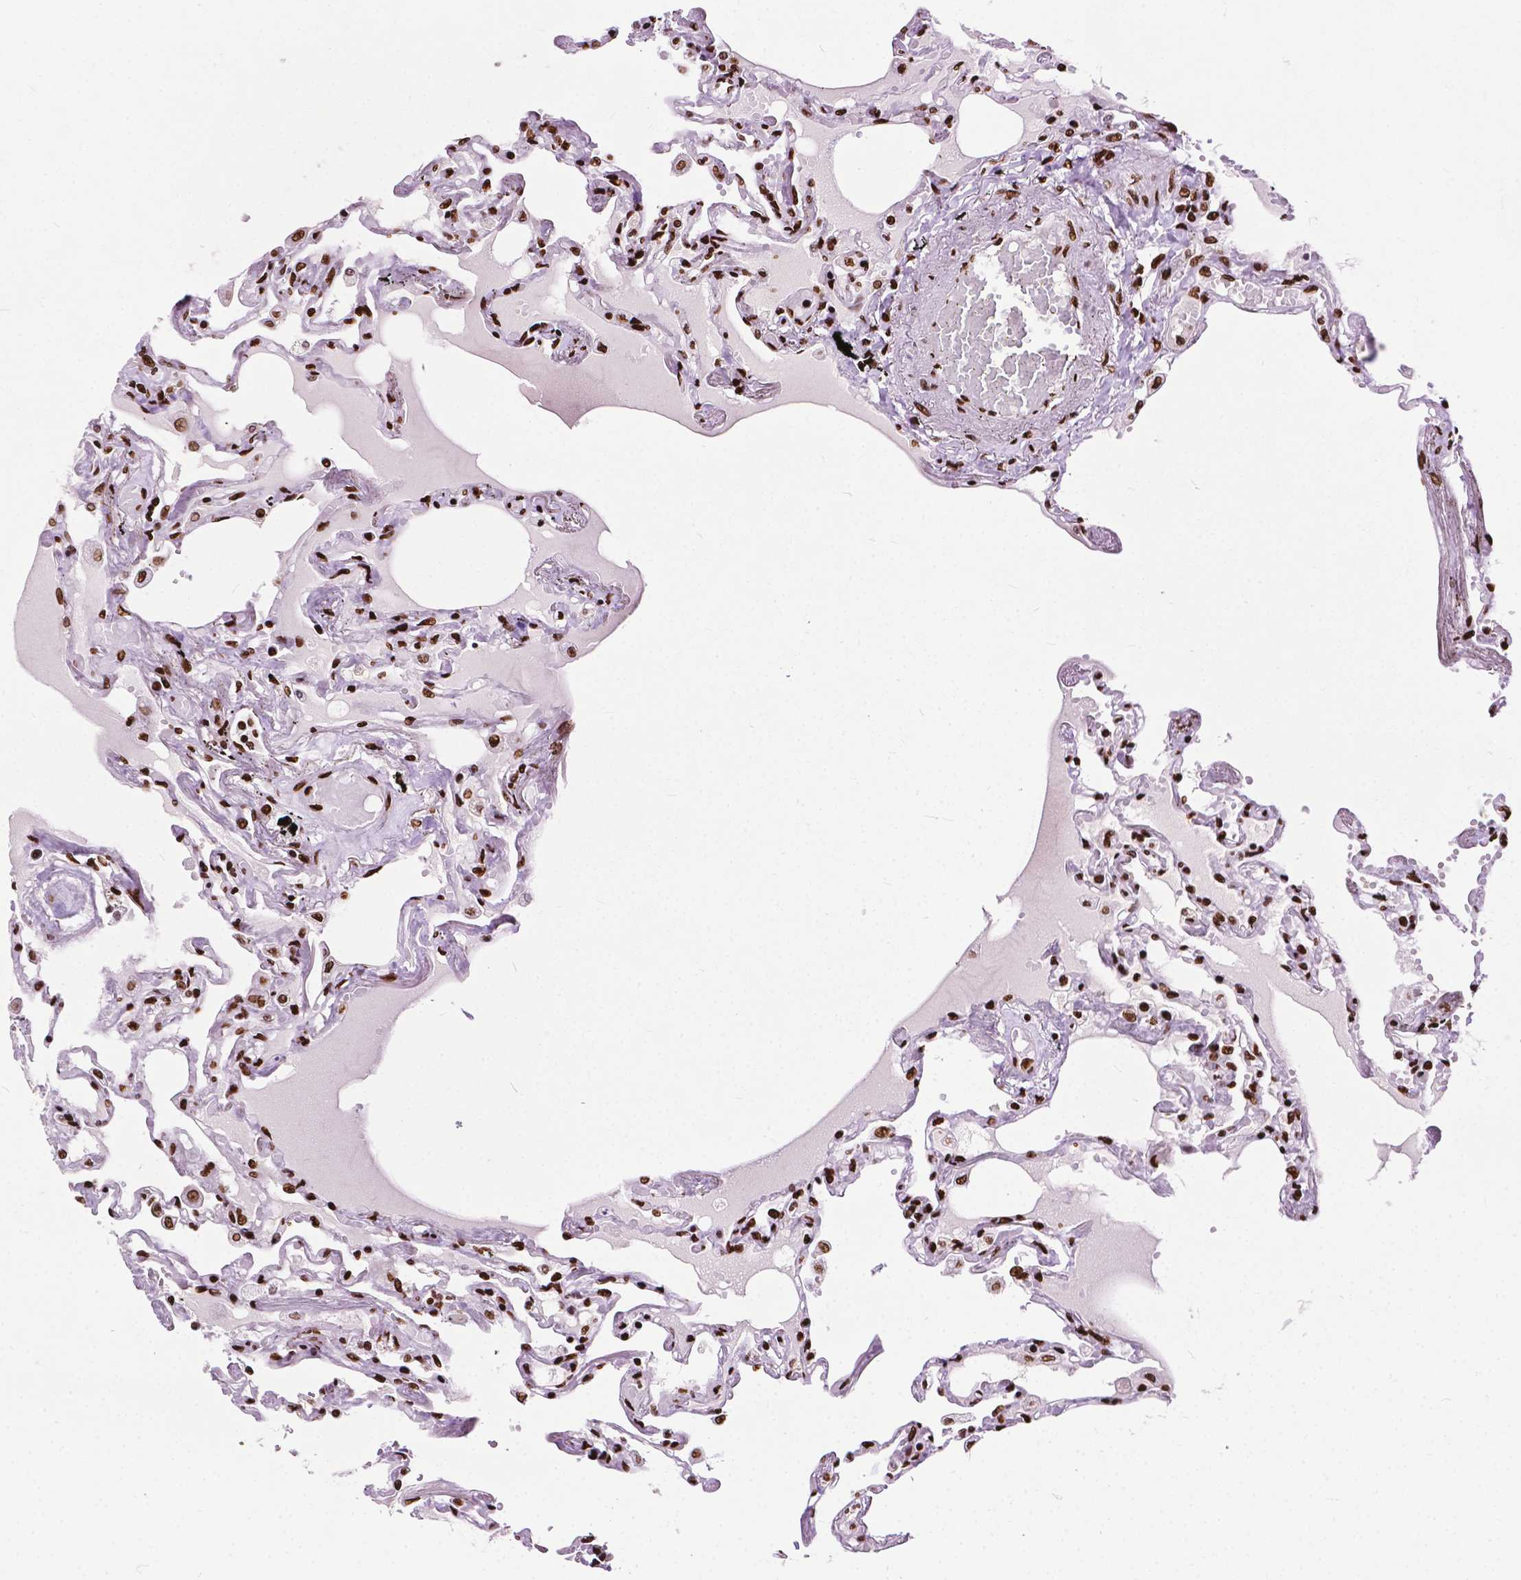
{"staining": {"intensity": "strong", "quantity": ">75%", "location": "nuclear"}, "tissue": "lung", "cell_type": "Alveolar cells", "image_type": "normal", "snomed": [{"axis": "morphology", "description": "Normal tissue, NOS"}, {"axis": "morphology", "description": "Adenocarcinoma, NOS"}, {"axis": "topography", "description": "Cartilage tissue"}, {"axis": "topography", "description": "Lung"}], "caption": "High-power microscopy captured an immunohistochemistry (IHC) micrograph of unremarkable lung, revealing strong nuclear staining in about >75% of alveolar cells.", "gene": "SMIM5", "patient": {"sex": "female", "age": 67}}